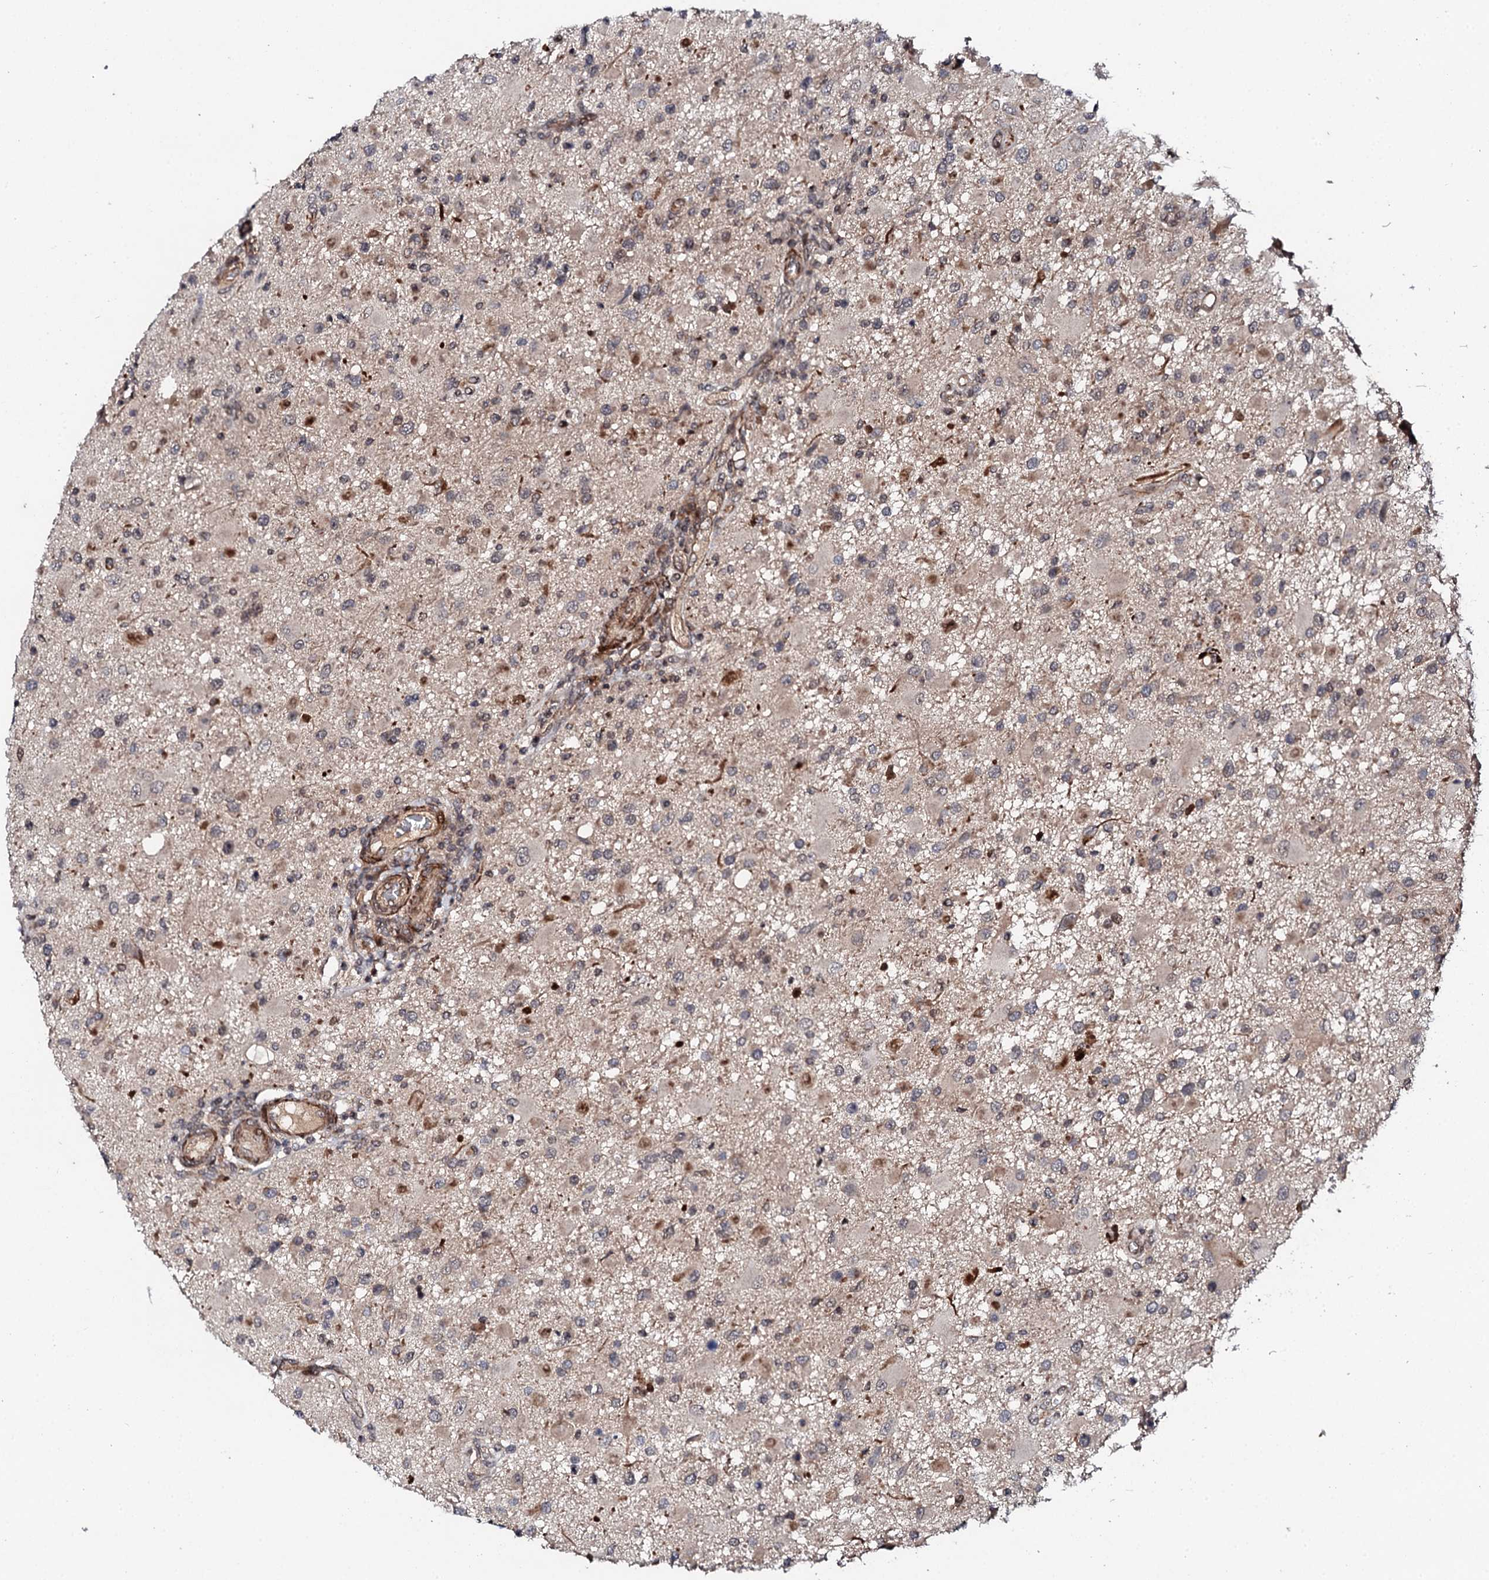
{"staining": {"intensity": "weak", "quantity": "25%-75%", "location": "cytoplasmic/membranous"}, "tissue": "glioma", "cell_type": "Tumor cells", "image_type": "cancer", "snomed": [{"axis": "morphology", "description": "Glioma, malignant, High grade"}, {"axis": "topography", "description": "Brain"}], "caption": "Glioma tissue reveals weak cytoplasmic/membranous staining in about 25%-75% of tumor cells, visualized by immunohistochemistry.", "gene": "FAM111A", "patient": {"sex": "male", "age": 53}}